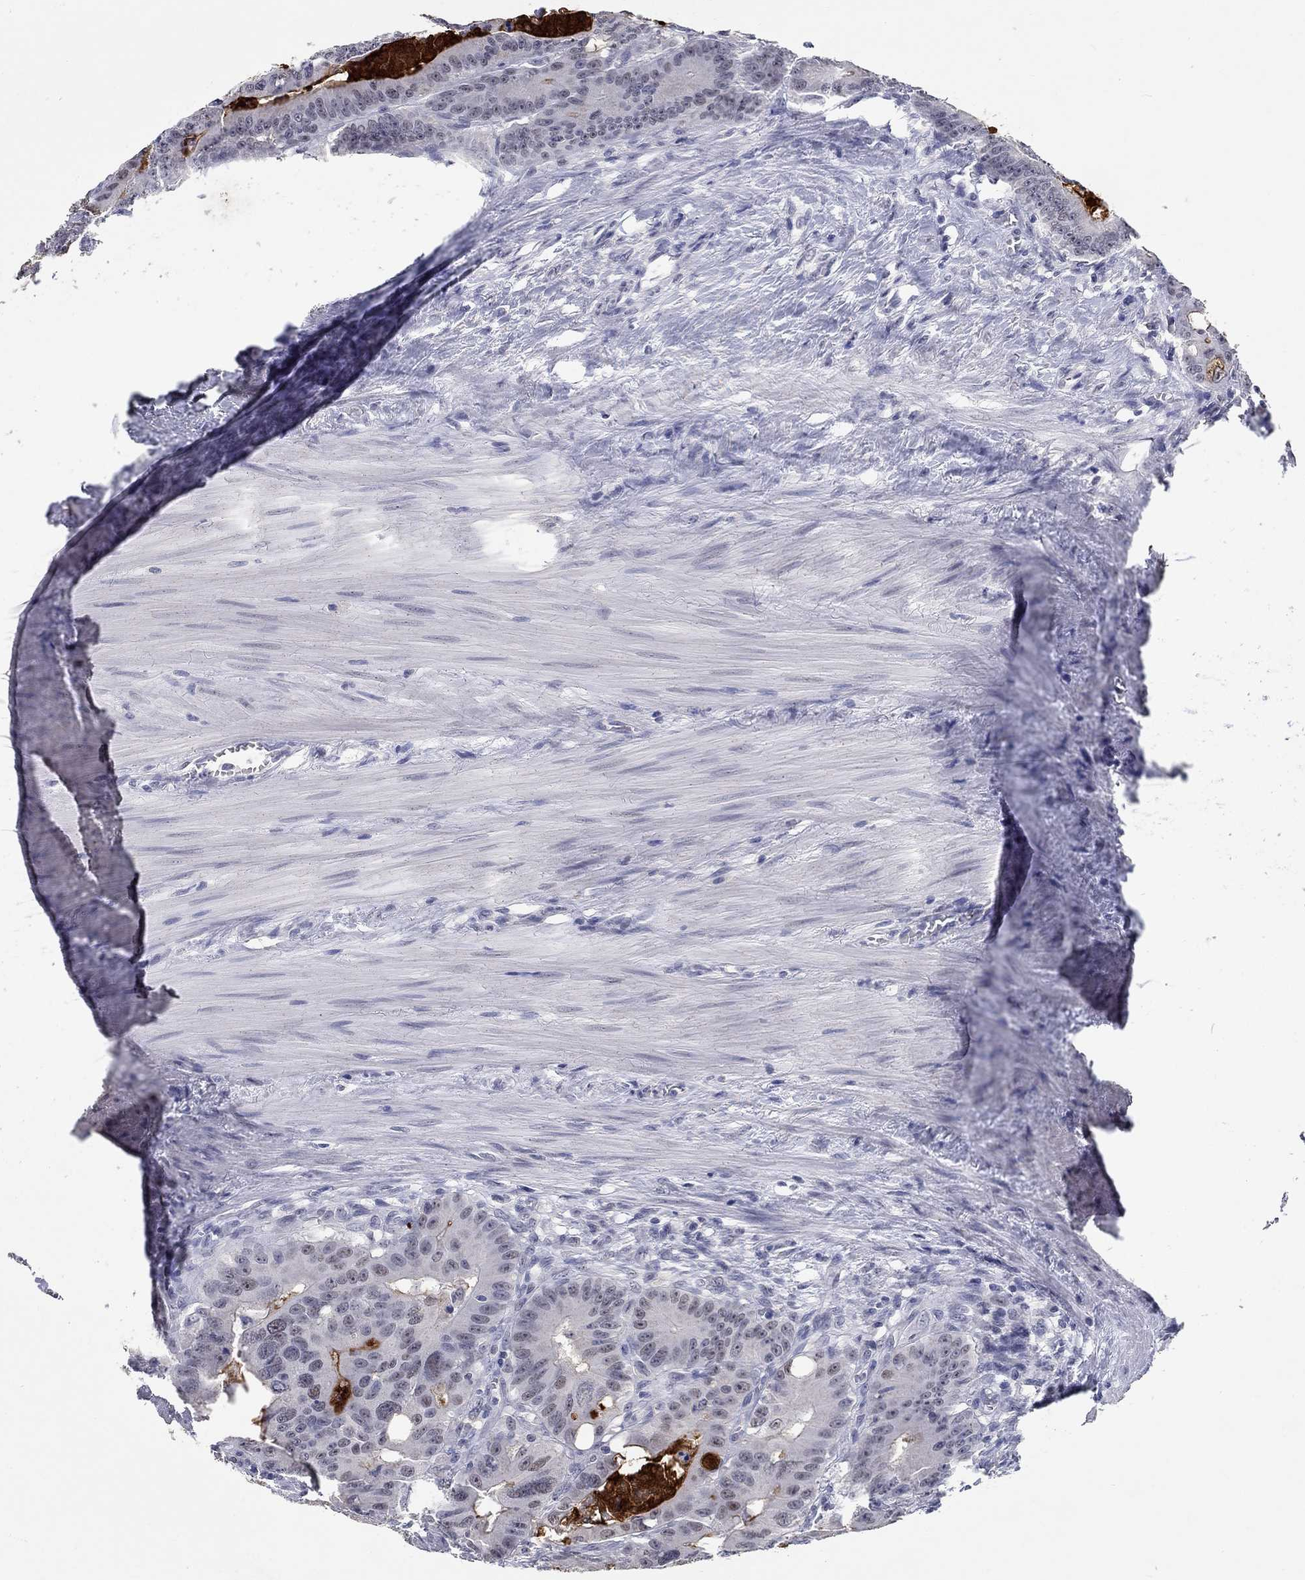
{"staining": {"intensity": "strong", "quantity": "<25%", "location": "cytoplasmic/membranous"}, "tissue": "colorectal cancer", "cell_type": "Tumor cells", "image_type": "cancer", "snomed": [{"axis": "morphology", "description": "Adenocarcinoma, NOS"}, {"axis": "topography", "description": "Rectum"}], "caption": "A brown stain highlights strong cytoplasmic/membranous staining of a protein in human colorectal adenocarcinoma tumor cells.", "gene": "GRIN1", "patient": {"sex": "male", "age": 64}}